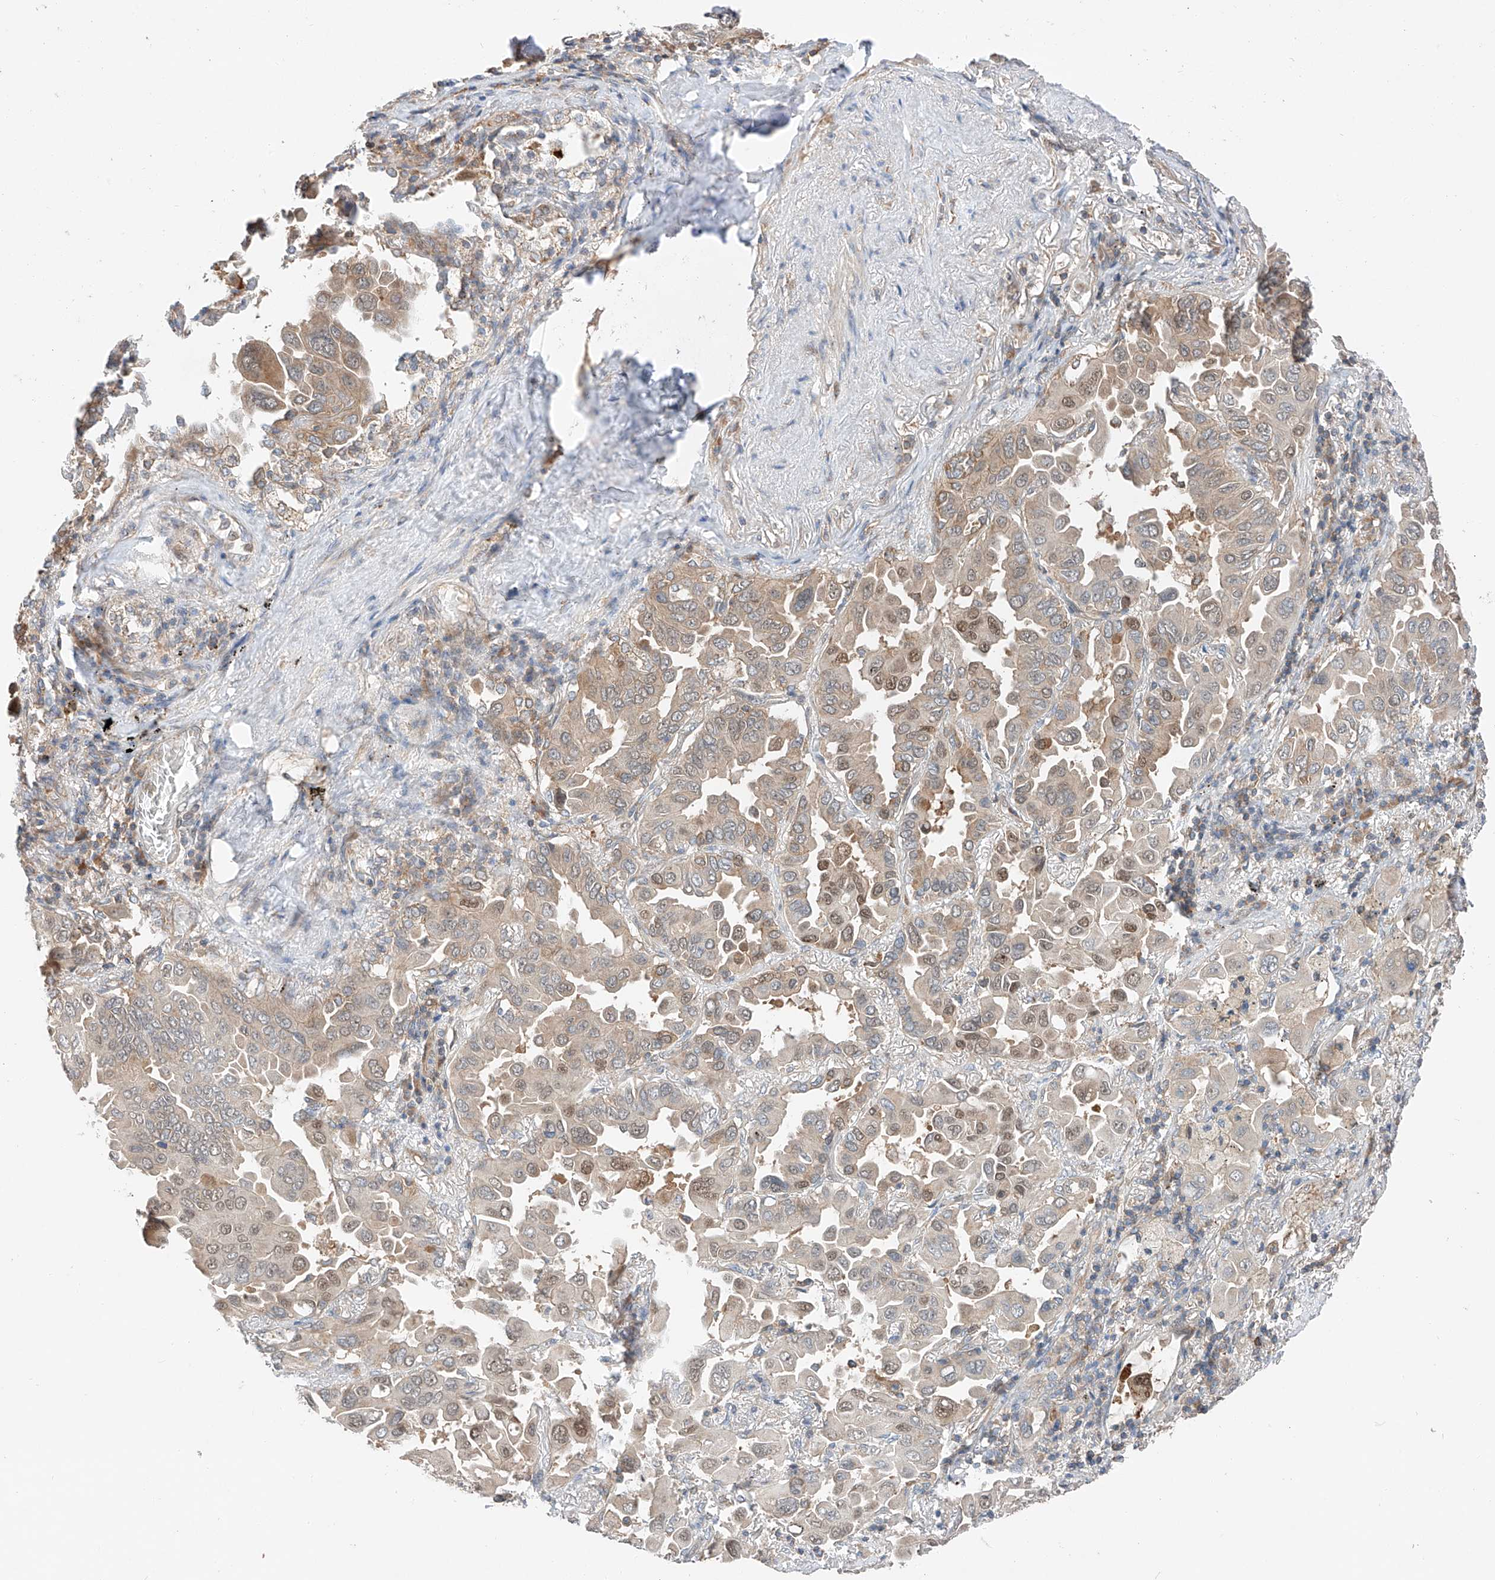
{"staining": {"intensity": "strong", "quantity": "25%-75%", "location": "cytoplasmic/membranous,nuclear"}, "tissue": "lung cancer", "cell_type": "Tumor cells", "image_type": "cancer", "snomed": [{"axis": "morphology", "description": "Adenocarcinoma, NOS"}, {"axis": "topography", "description": "Lung"}], "caption": "Immunohistochemistry (IHC) staining of lung cancer, which displays high levels of strong cytoplasmic/membranous and nuclear positivity in about 25%-75% of tumor cells indicating strong cytoplasmic/membranous and nuclear protein staining. The staining was performed using DAB (3,3'-diaminobenzidine) (brown) for protein detection and nuclei were counterstained in hematoxylin (blue).", "gene": "RUSC1", "patient": {"sex": "male", "age": 64}}